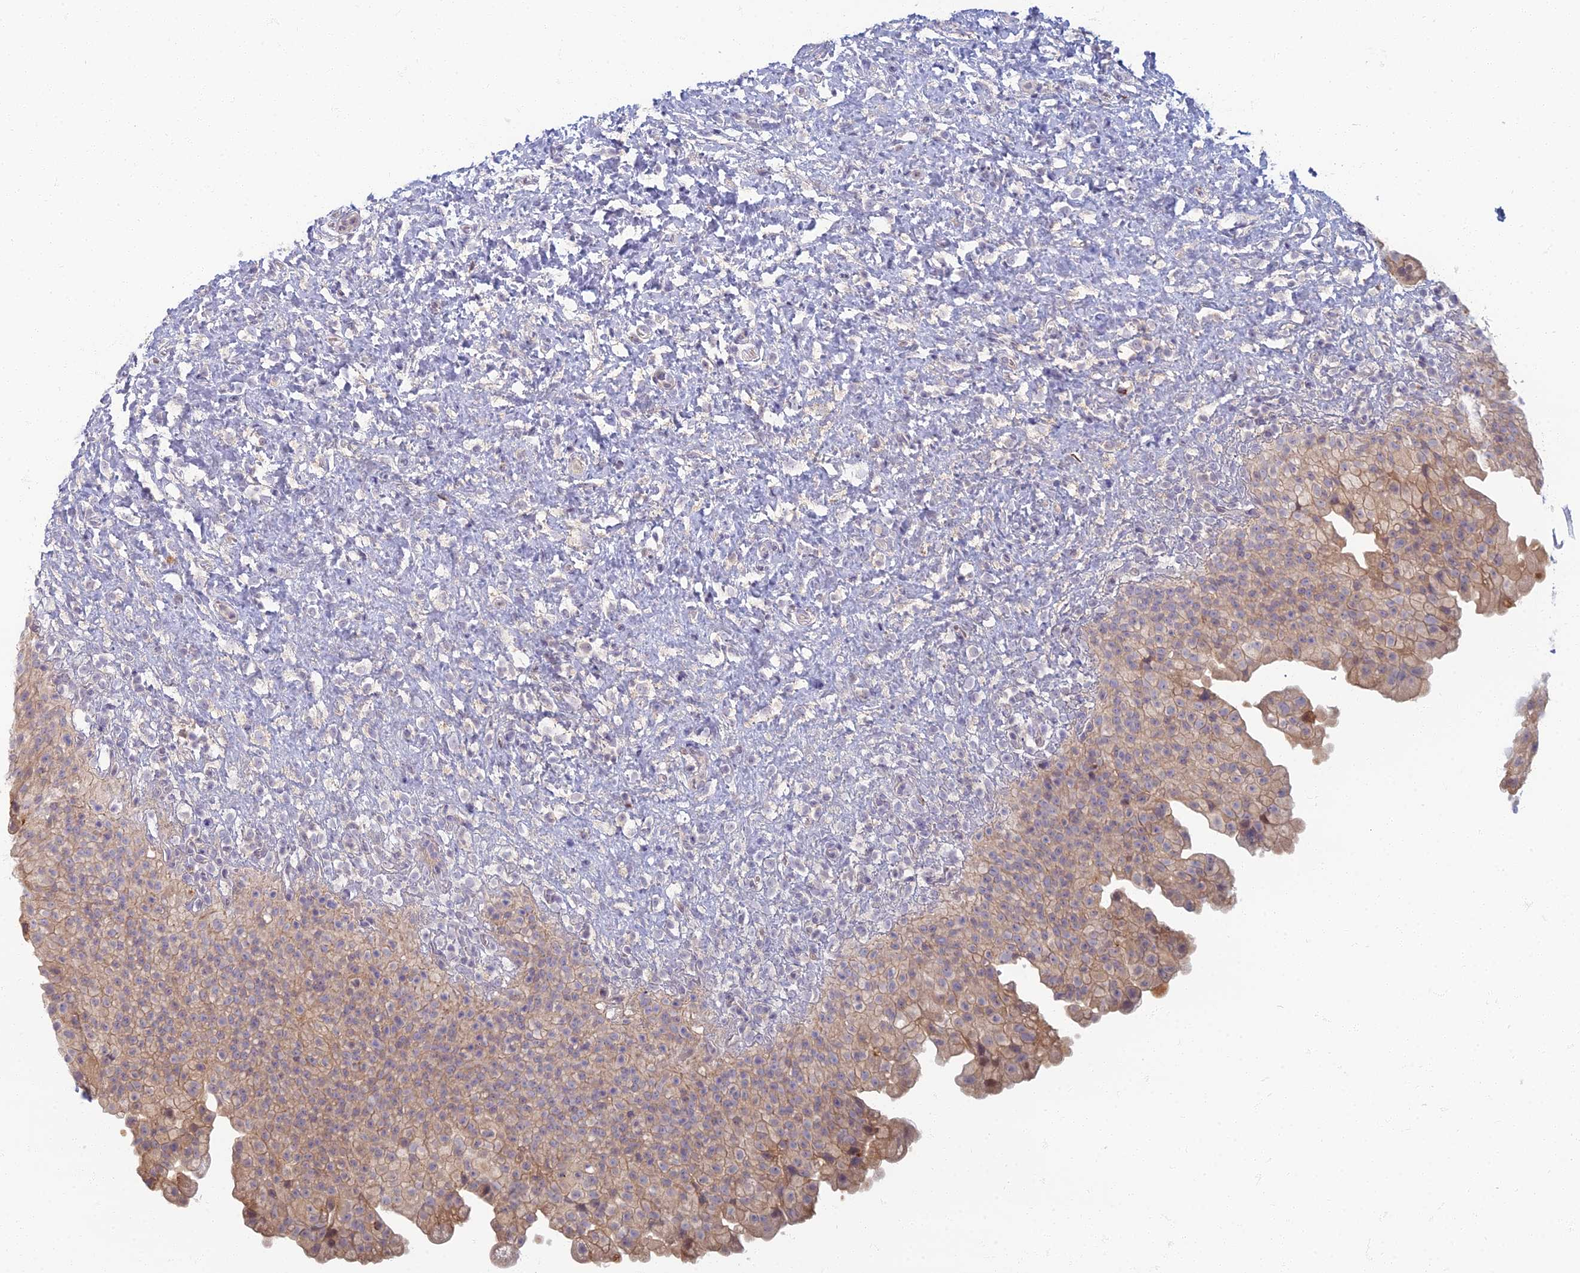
{"staining": {"intensity": "weak", "quantity": ">75%", "location": "cytoplasmic/membranous"}, "tissue": "urinary bladder", "cell_type": "Urothelial cells", "image_type": "normal", "snomed": [{"axis": "morphology", "description": "Normal tissue, NOS"}, {"axis": "topography", "description": "Urinary bladder"}], "caption": "This histopathology image shows immunohistochemistry staining of unremarkable urinary bladder, with low weak cytoplasmic/membranous expression in about >75% of urothelial cells.", "gene": "CHMP4B", "patient": {"sex": "female", "age": 27}}